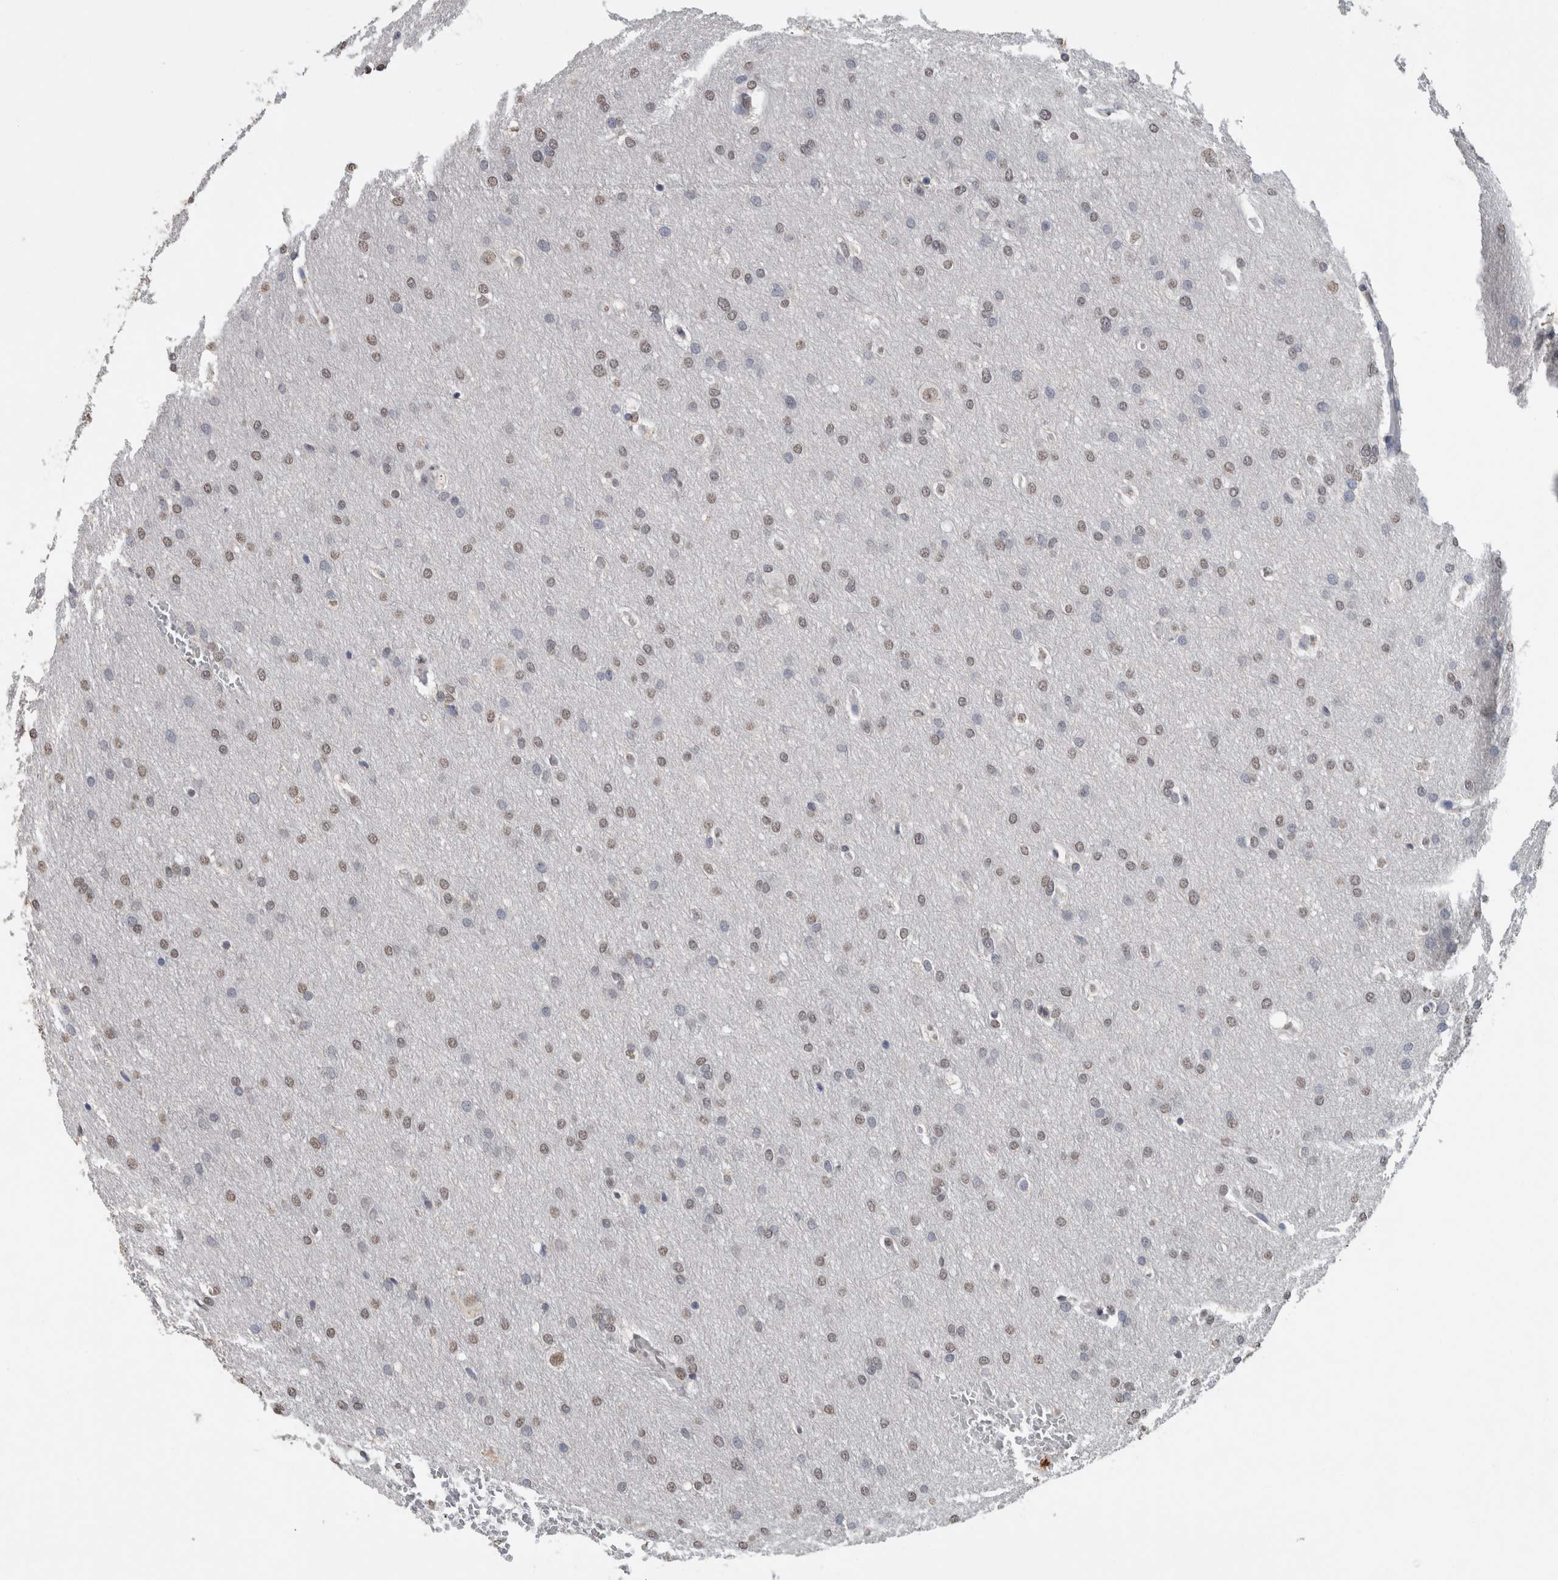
{"staining": {"intensity": "weak", "quantity": ">75%", "location": "nuclear"}, "tissue": "glioma", "cell_type": "Tumor cells", "image_type": "cancer", "snomed": [{"axis": "morphology", "description": "Glioma, malignant, Low grade"}, {"axis": "topography", "description": "Brain"}], "caption": "Immunohistochemical staining of human malignant low-grade glioma exhibits weak nuclear protein positivity in approximately >75% of tumor cells.", "gene": "LTBP1", "patient": {"sex": "female", "age": 37}}